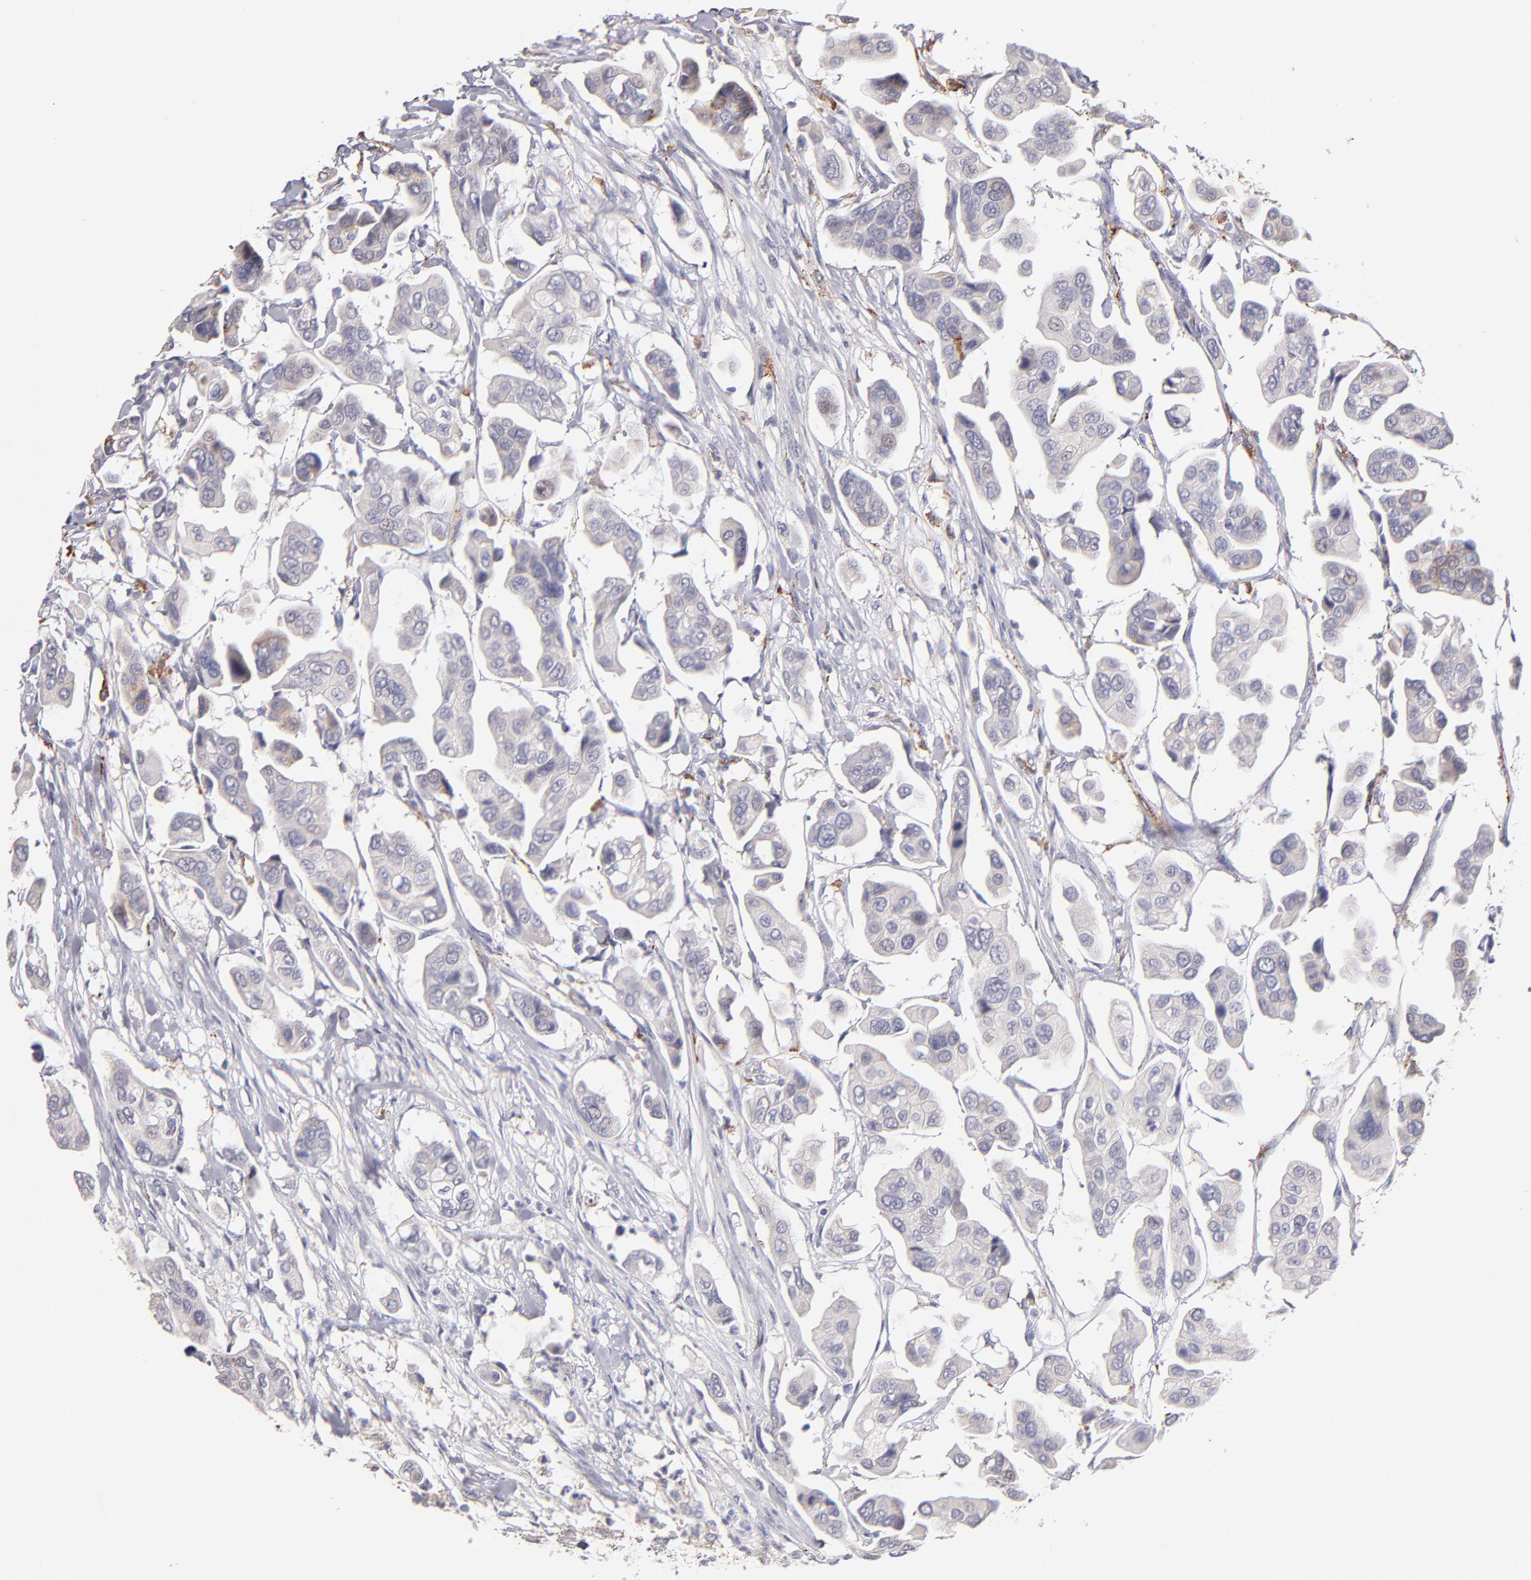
{"staining": {"intensity": "weak", "quantity": ">75%", "location": "cytoplasmic/membranous"}, "tissue": "urothelial cancer", "cell_type": "Tumor cells", "image_type": "cancer", "snomed": [{"axis": "morphology", "description": "Adenocarcinoma, NOS"}, {"axis": "topography", "description": "Urinary bladder"}], "caption": "Urothelial cancer stained with a brown dye reveals weak cytoplasmic/membranous positive positivity in approximately >75% of tumor cells.", "gene": "GLDC", "patient": {"sex": "male", "age": 61}}